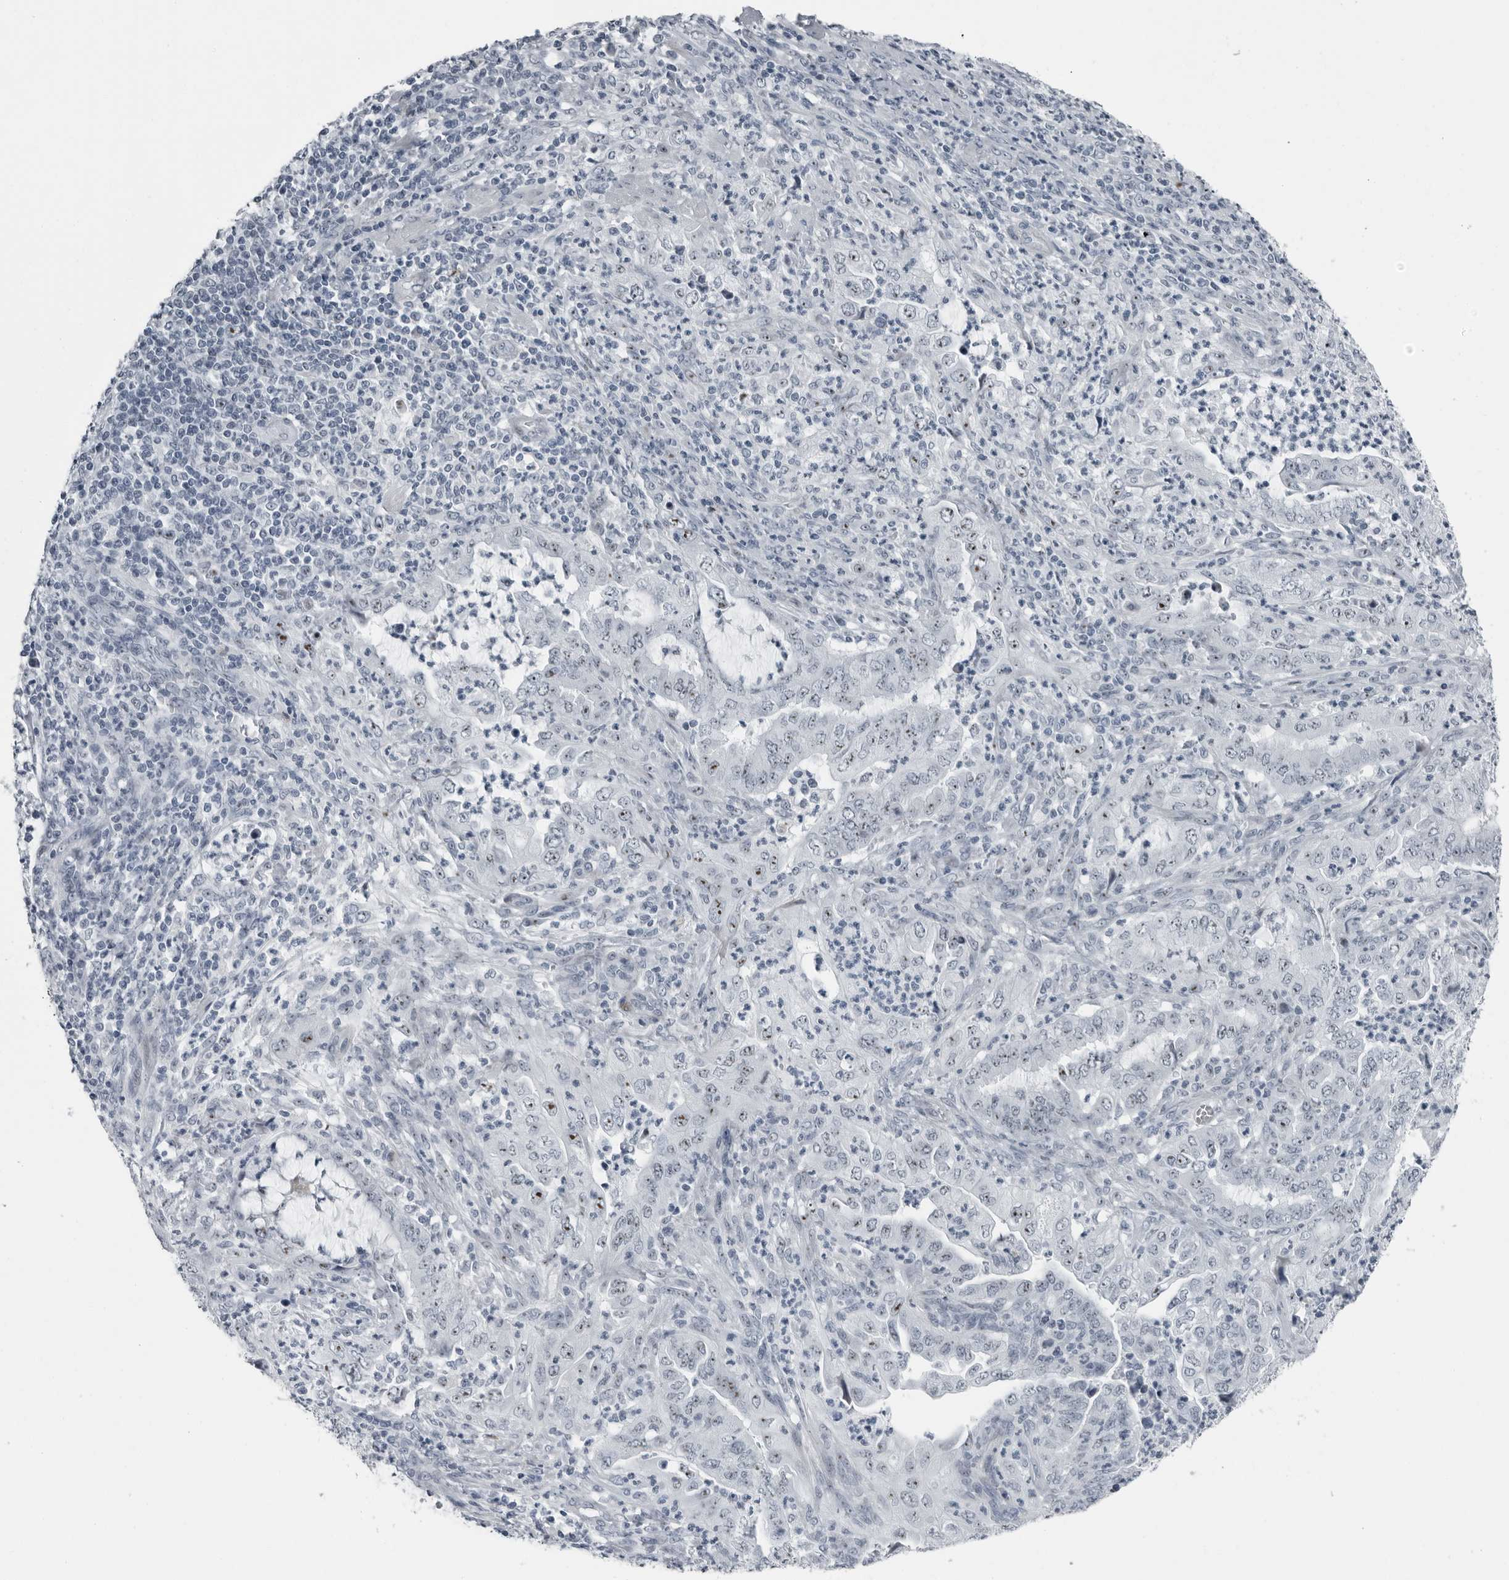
{"staining": {"intensity": "moderate", "quantity": "25%-75%", "location": "nuclear"}, "tissue": "endometrial cancer", "cell_type": "Tumor cells", "image_type": "cancer", "snomed": [{"axis": "morphology", "description": "Adenocarcinoma, NOS"}, {"axis": "topography", "description": "Endometrium"}], "caption": "Tumor cells demonstrate medium levels of moderate nuclear positivity in approximately 25%-75% of cells in human adenocarcinoma (endometrial).", "gene": "PDCD11", "patient": {"sex": "female", "age": 51}}